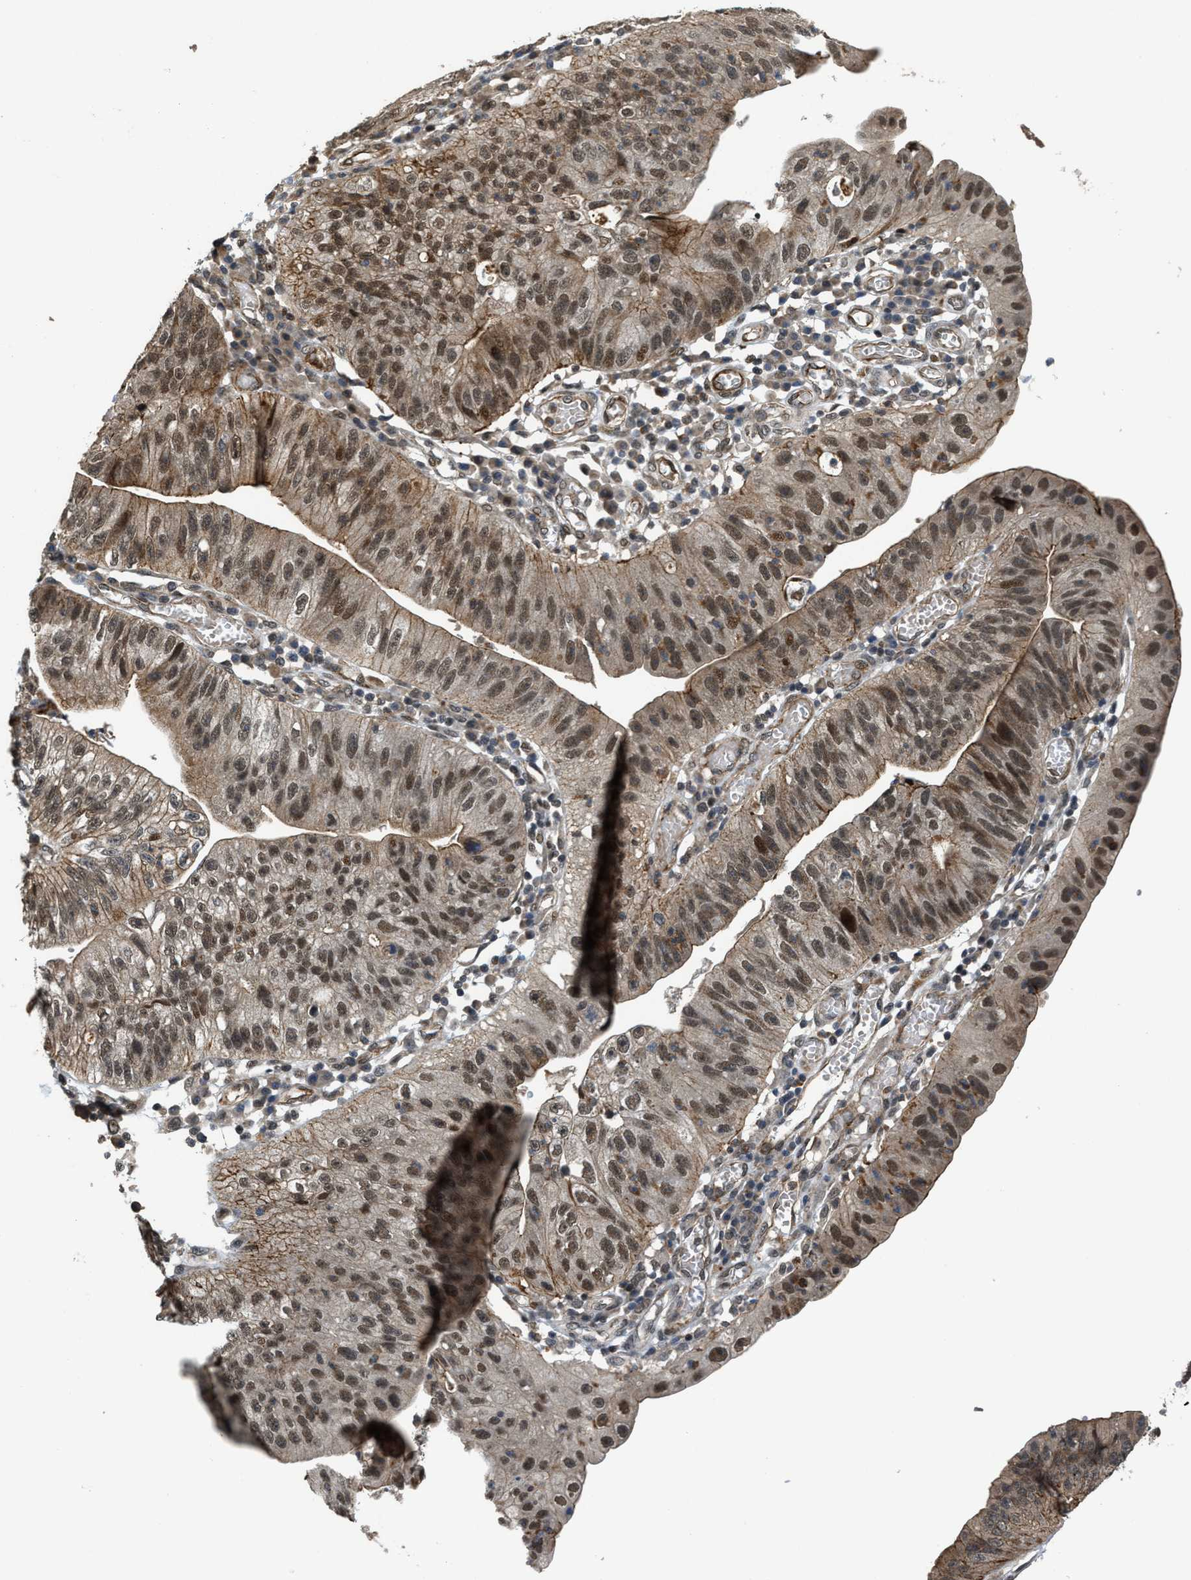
{"staining": {"intensity": "strong", "quantity": ">75%", "location": "cytoplasmic/membranous,nuclear"}, "tissue": "stomach cancer", "cell_type": "Tumor cells", "image_type": "cancer", "snomed": [{"axis": "morphology", "description": "Adenocarcinoma, NOS"}, {"axis": "topography", "description": "Stomach"}], "caption": "A high amount of strong cytoplasmic/membranous and nuclear positivity is identified in approximately >75% of tumor cells in stomach cancer (adenocarcinoma) tissue.", "gene": "DPF2", "patient": {"sex": "male", "age": 59}}